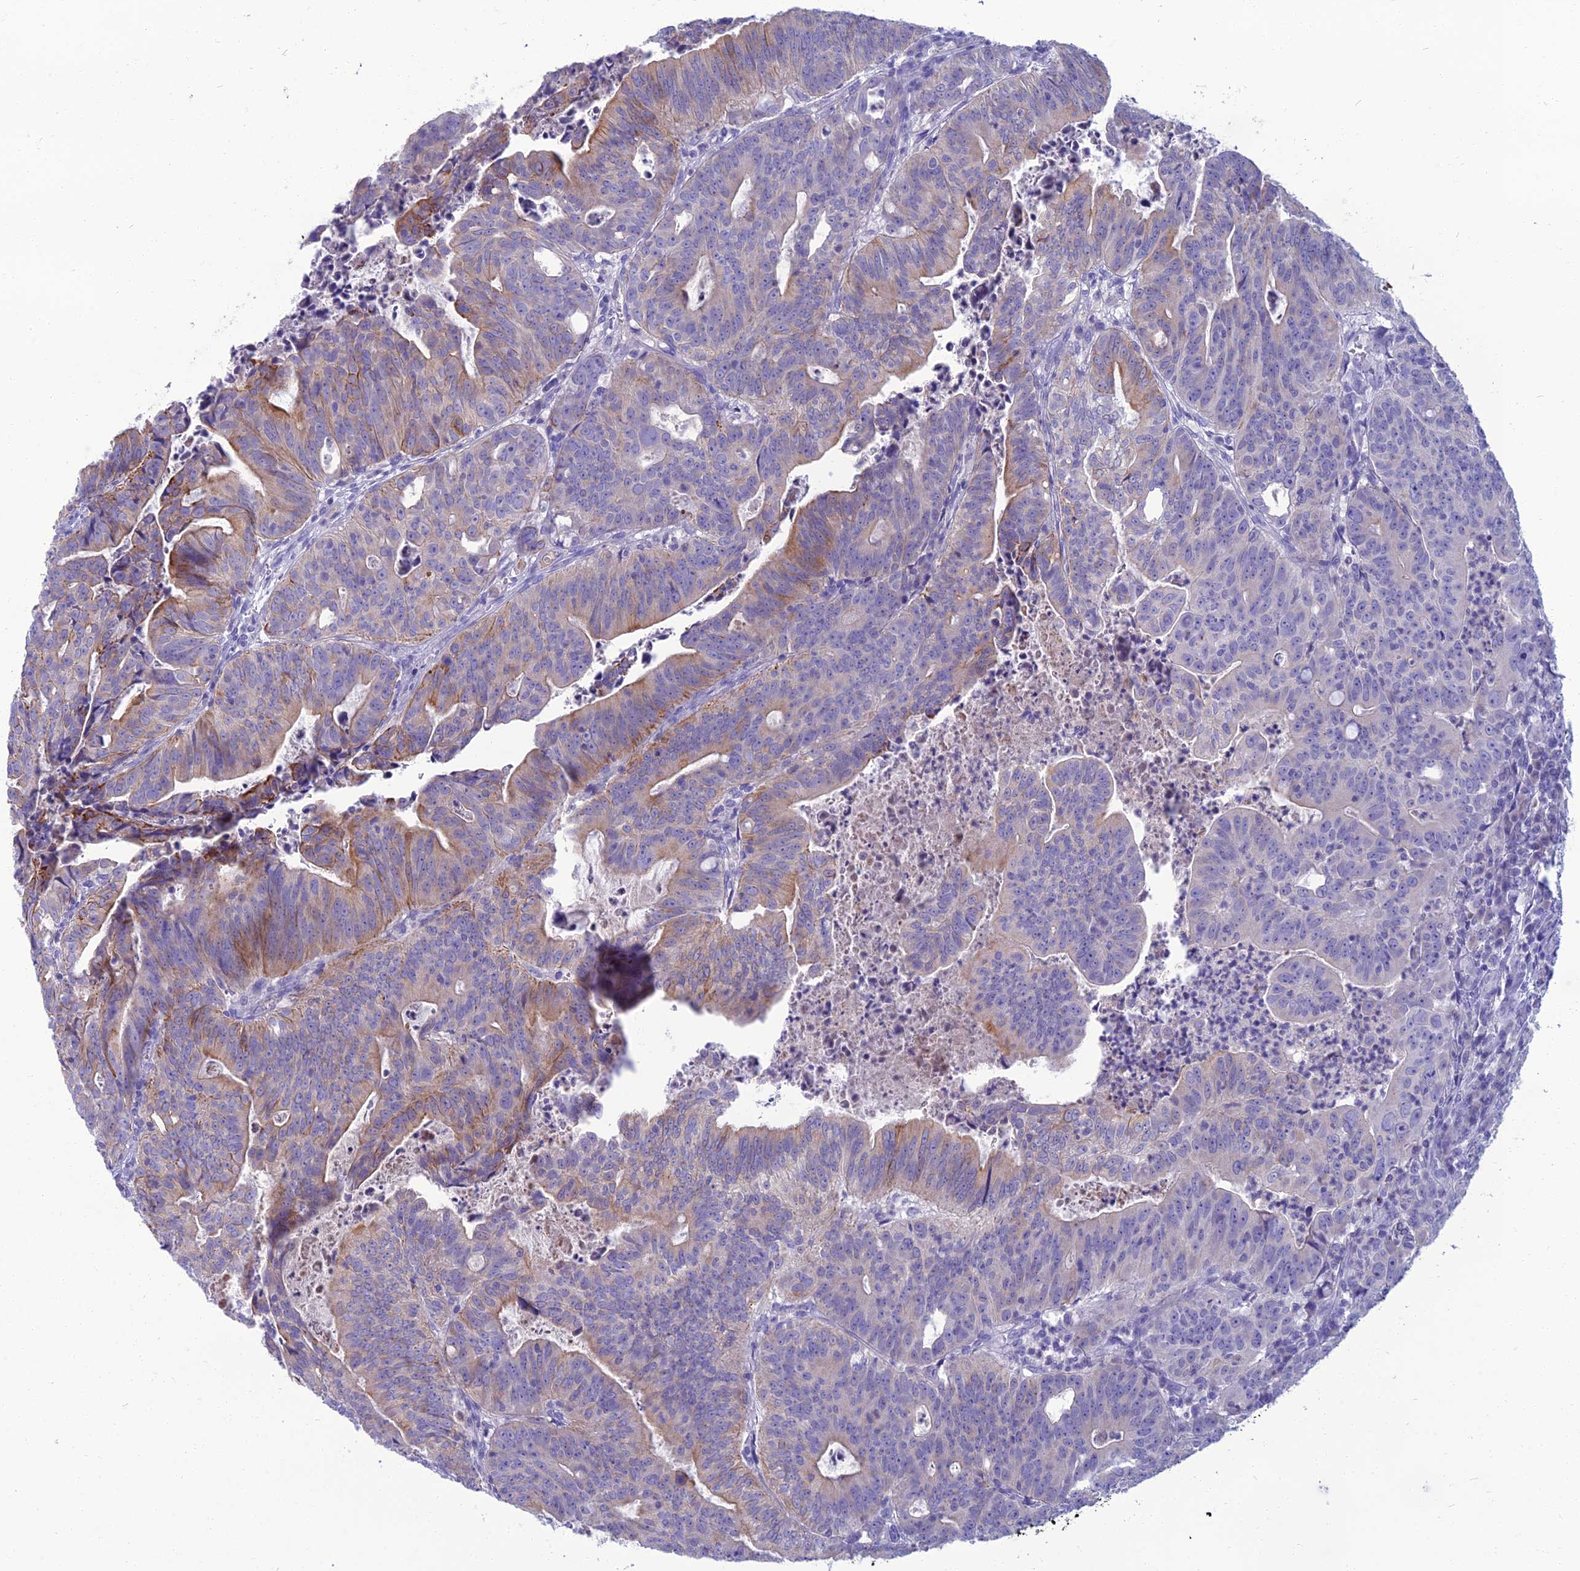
{"staining": {"intensity": "moderate", "quantity": "<25%", "location": "cytoplasmic/membranous"}, "tissue": "colorectal cancer", "cell_type": "Tumor cells", "image_type": "cancer", "snomed": [{"axis": "morphology", "description": "Adenocarcinoma, NOS"}, {"axis": "topography", "description": "Rectum"}], "caption": "DAB (3,3'-diaminobenzidine) immunohistochemical staining of colorectal adenocarcinoma reveals moderate cytoplasmic/membranous protein staining in about <25% of tumor cells. (Brightfield microscopy of DAB IHC at high magnification).", "gene": "SPTLC3", "patient": {"sex": "male", "age": 69}}